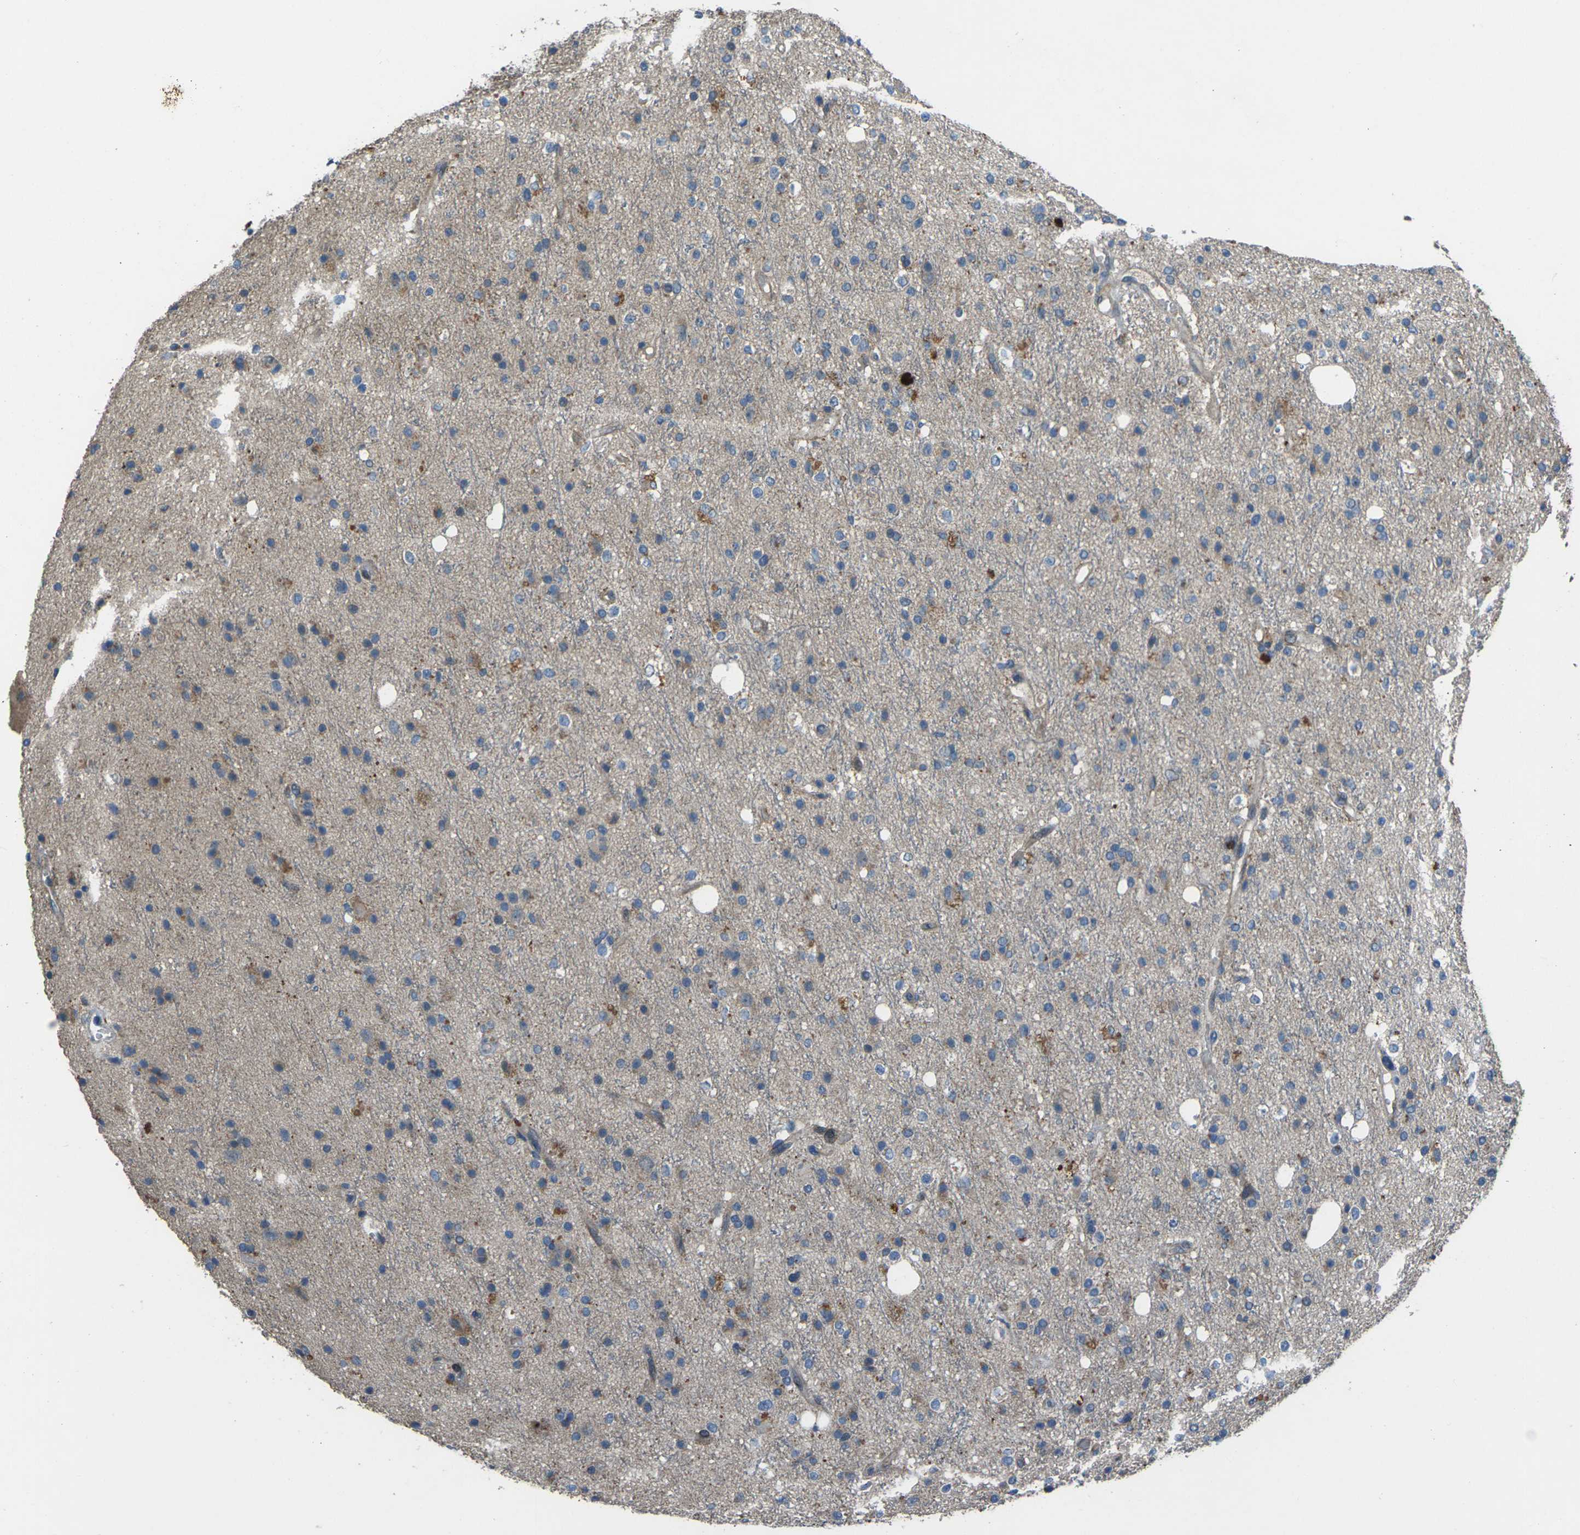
{"staining": {"intensity": "moderate", "quantity": "25%-75%", "location": "cytoplasmic/membranous"}, "tissue": "glioma", "cell_type": "Tumor cells", "image_type": "cancer", "snomed": [{"axis": "morphology", "description": "Glioma, malignant, High grade"}, {"axis": "topography", "description": "Brain"}], "caption": "Protein analysis of malignant glioma (high-grade) tissue shows moderate cytoplasmic/membranous expression in about 25%-75% of tumor cells.", "gene": "EDNRA", "patient": {"sex": "male", "age": 47}}